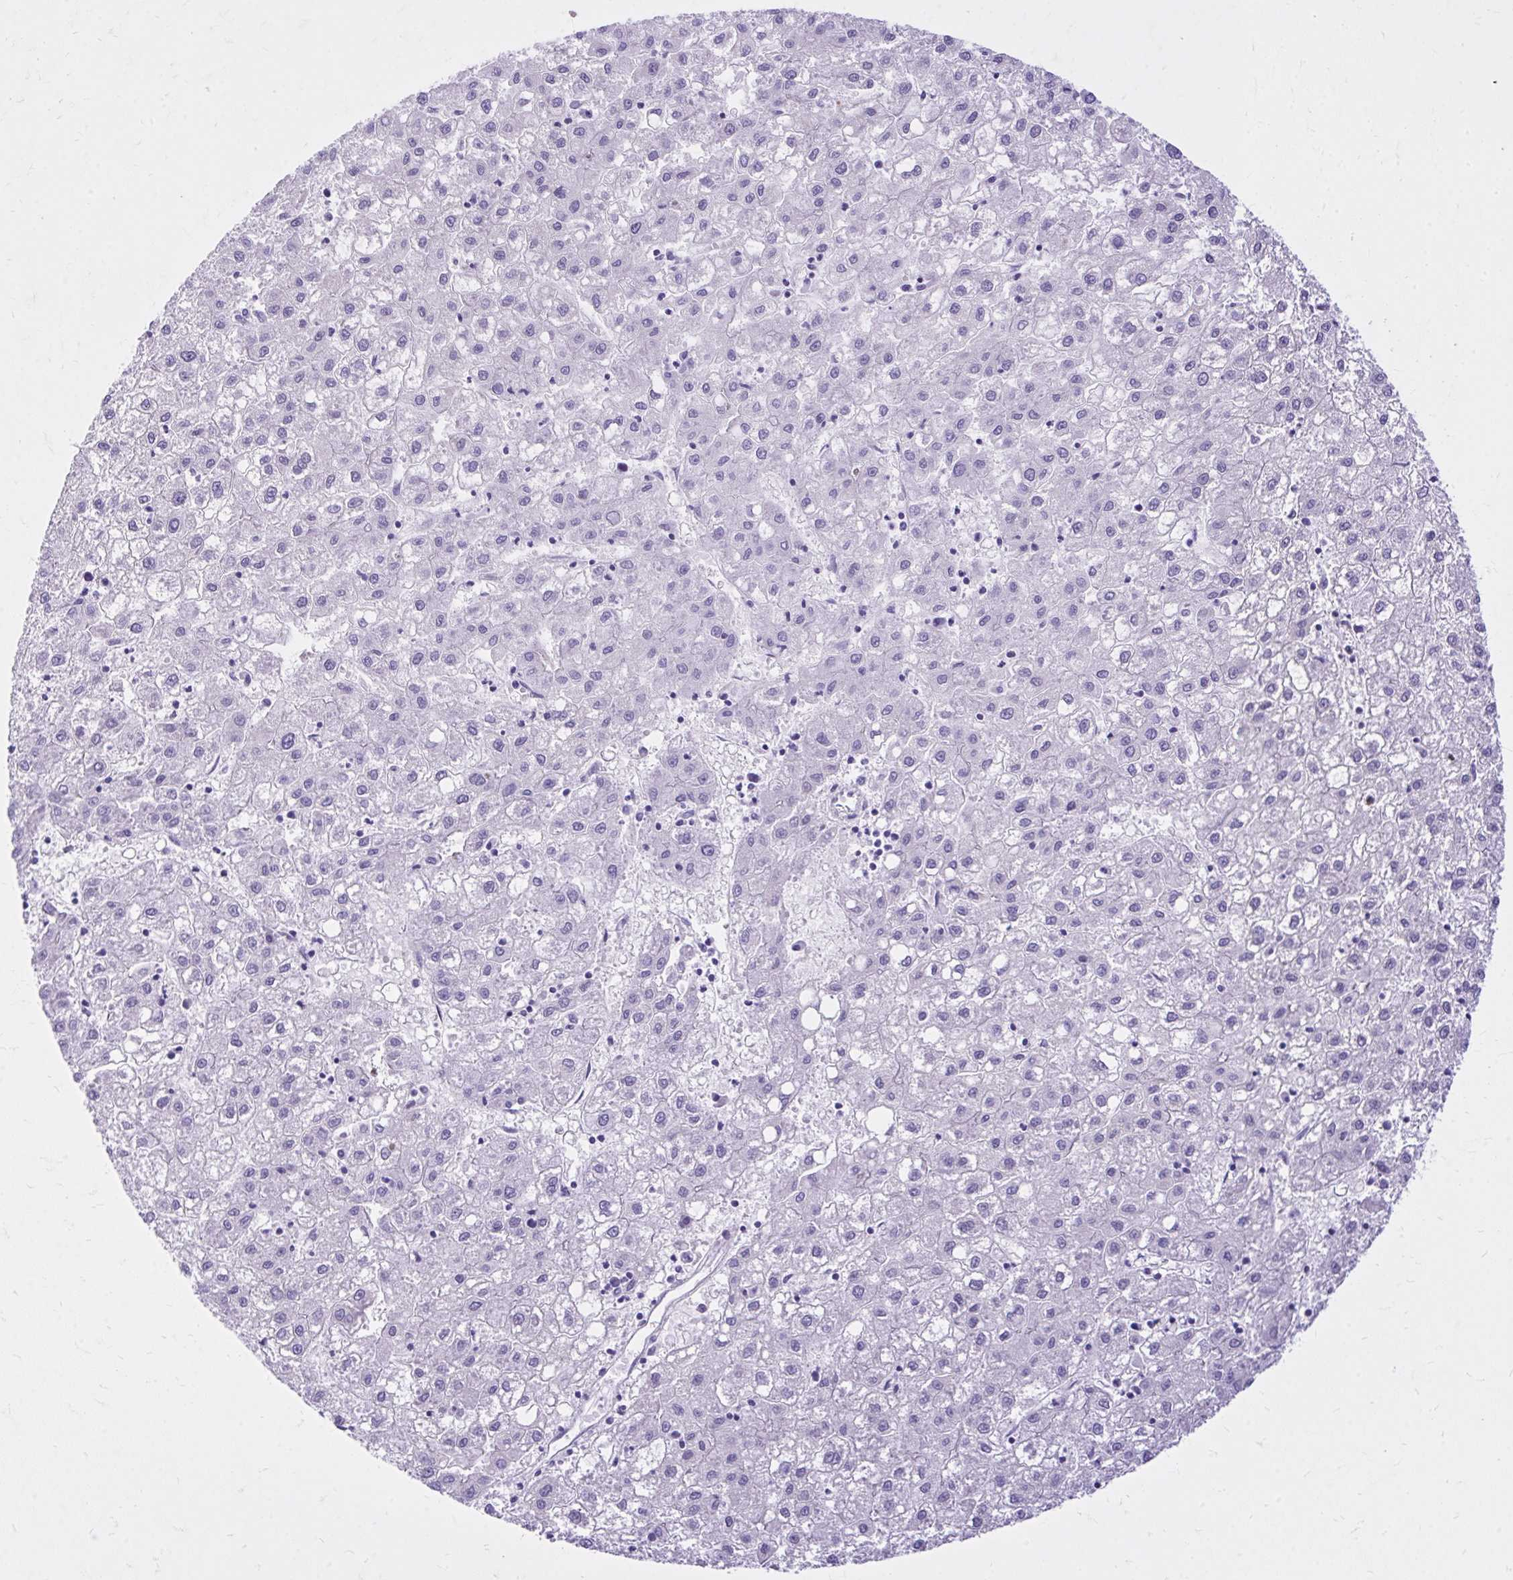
{"staining": {"intensity": "negative", "quantity": "none", "location": "none"}, "tissue": "liver cancer", "cell_type": "Tumor cells", "image_type": "cancer", "snomed": [{"axis": "morphology", "description": "Carcinoma, Hepatocellular, NOS"}, {"axis": "topography", "description": "Liver"}], "caption": "The IHC histopathology image has no significant expression in tumor cells of liver hepatocellular carcinoma tissue.", "gene": "ADAMTSL1", "patient": {"sex": "male", "age": 72}}